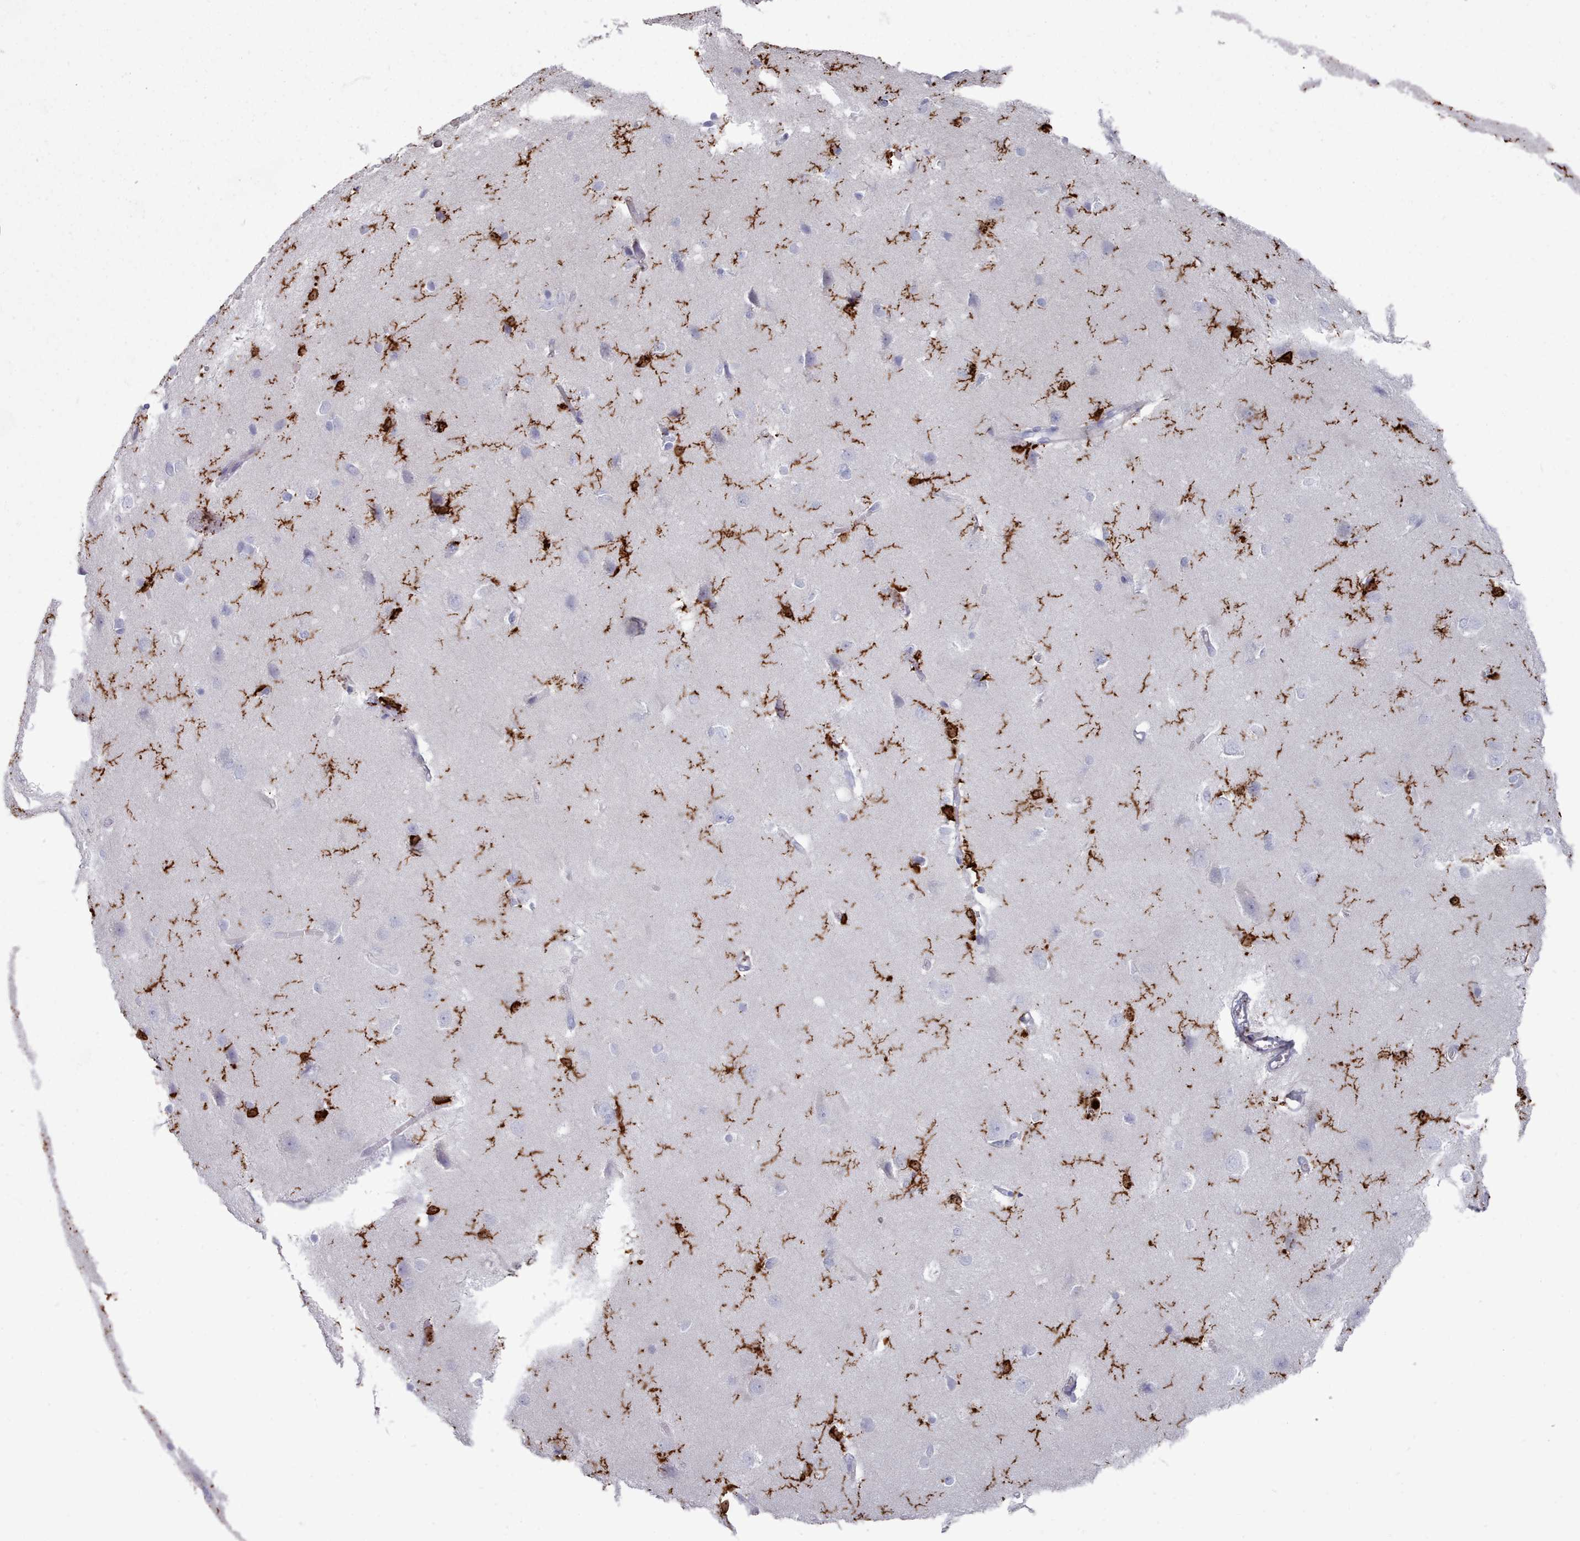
{"staining": {"intensity": "negative", "quantity": "none", "location": "none"}, "tissue": "cerebral cortex", "cell_type": "Endothelial cells", "image_type": "normal", "snomed": [{"axis": "morphology", "description": "Normal tissue, NOS"}, {"axis": "topography", "description": "Cerebral cortex"}], "caption": "DAB immunohistochemical staining of normal cerebral cortex reveals no significant positivity in endothelial cells.", "gene": "AIF1", "patient": {"sex": "male", "age": 37}}